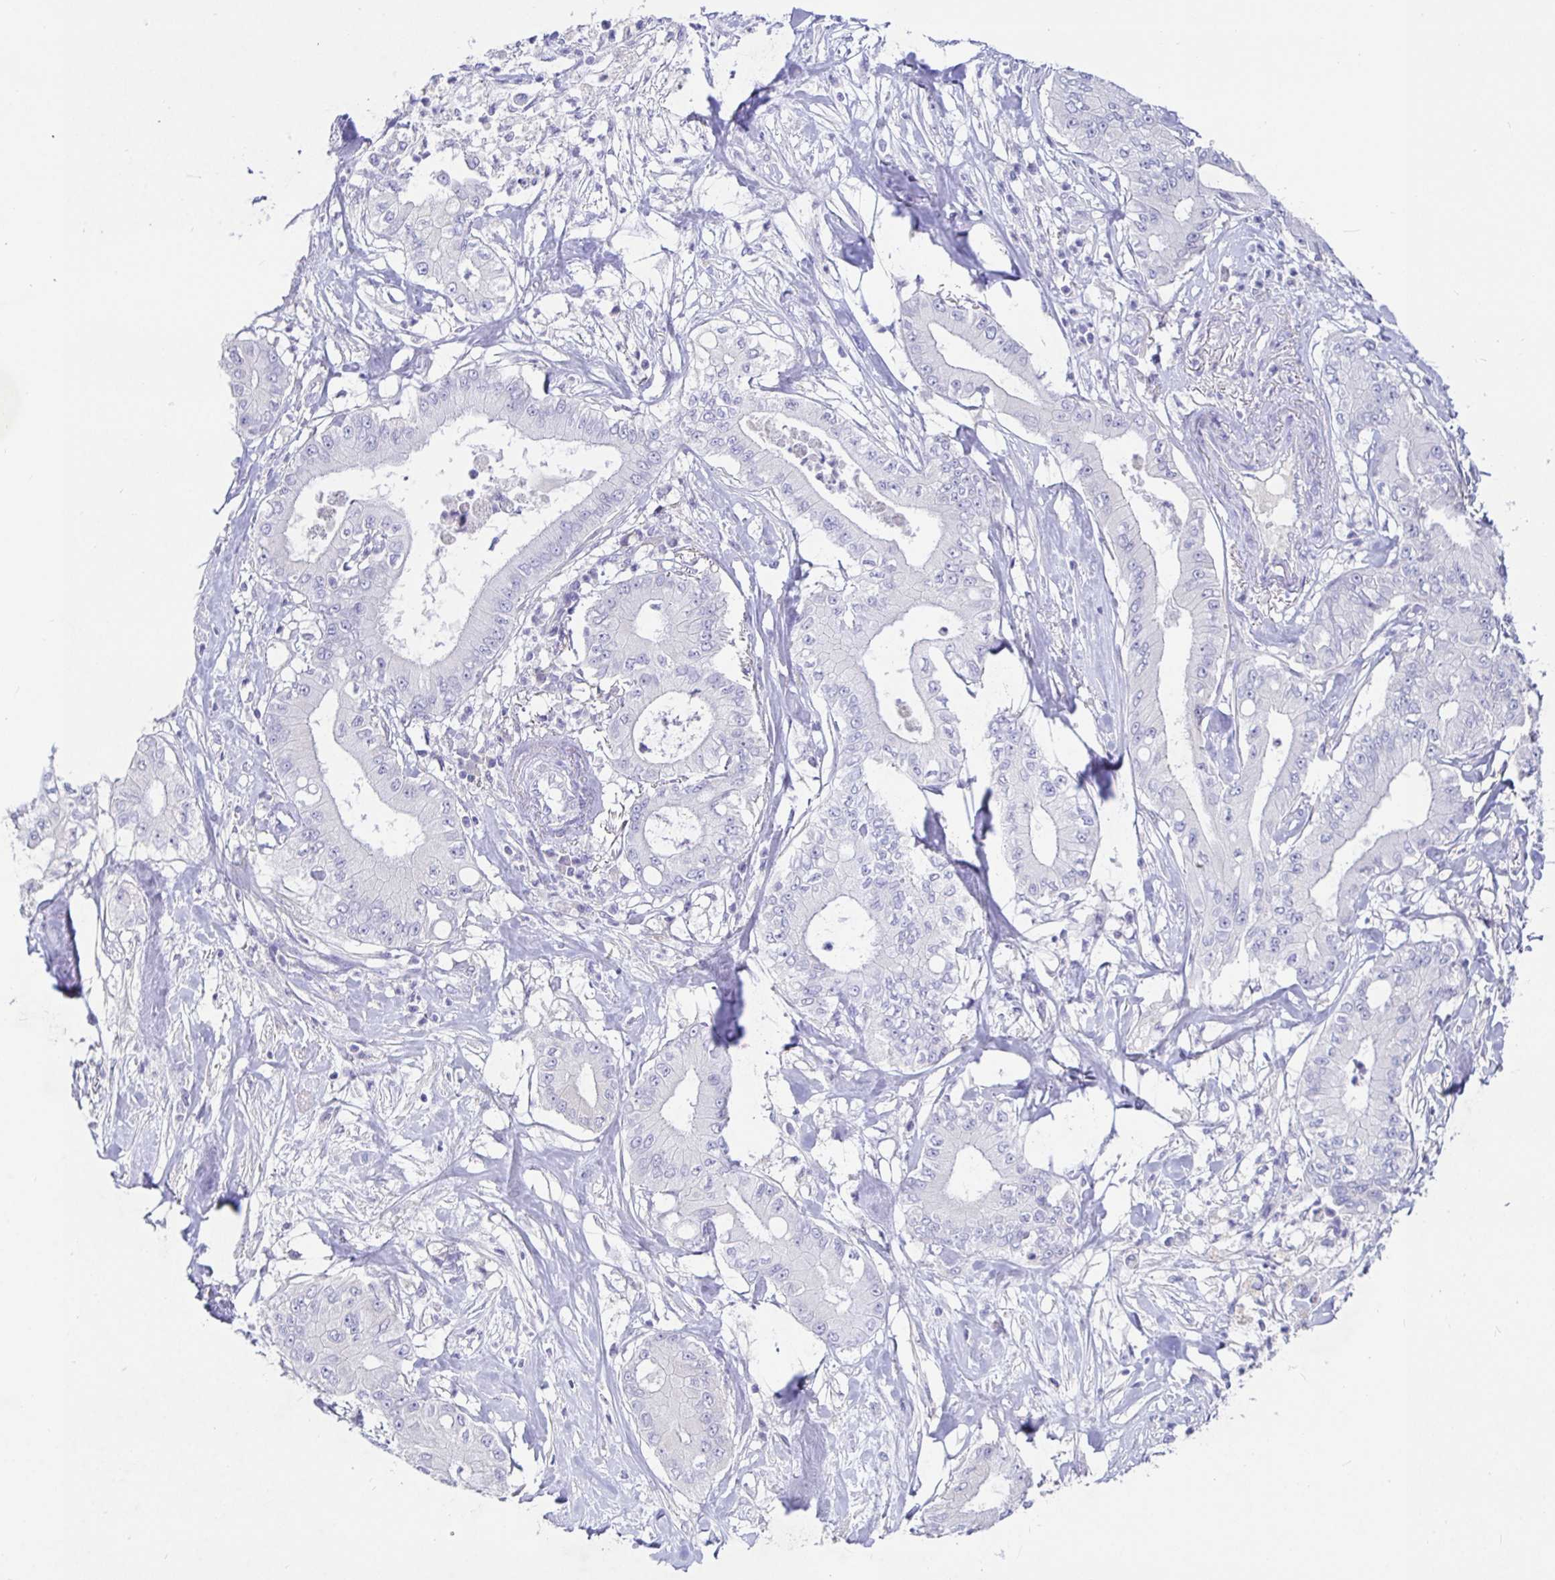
{"staining": {"intensity": "negative", "quantity": "none", "location": "none"}, "tissue": "pancreatic cancer", "cell_type": "Tumor cells", "image_type": "cancer", "snomed": [{"axis": "morphology", "description": "Adenocarcinoma, NOS"}, {"axis": "topography", "description": "Pancreas"}], "caption": "A micrograph of human pancreatic adenocarcinoma is negative for staining in tumor cells. The staining was performed using DAB to visualize the protein expression in brown, while the nuclei were stained in blue with hematoxylin (Magnification: 20x).", "gene": "TPTE", "patient": {"sex": "male", "age": 71}}